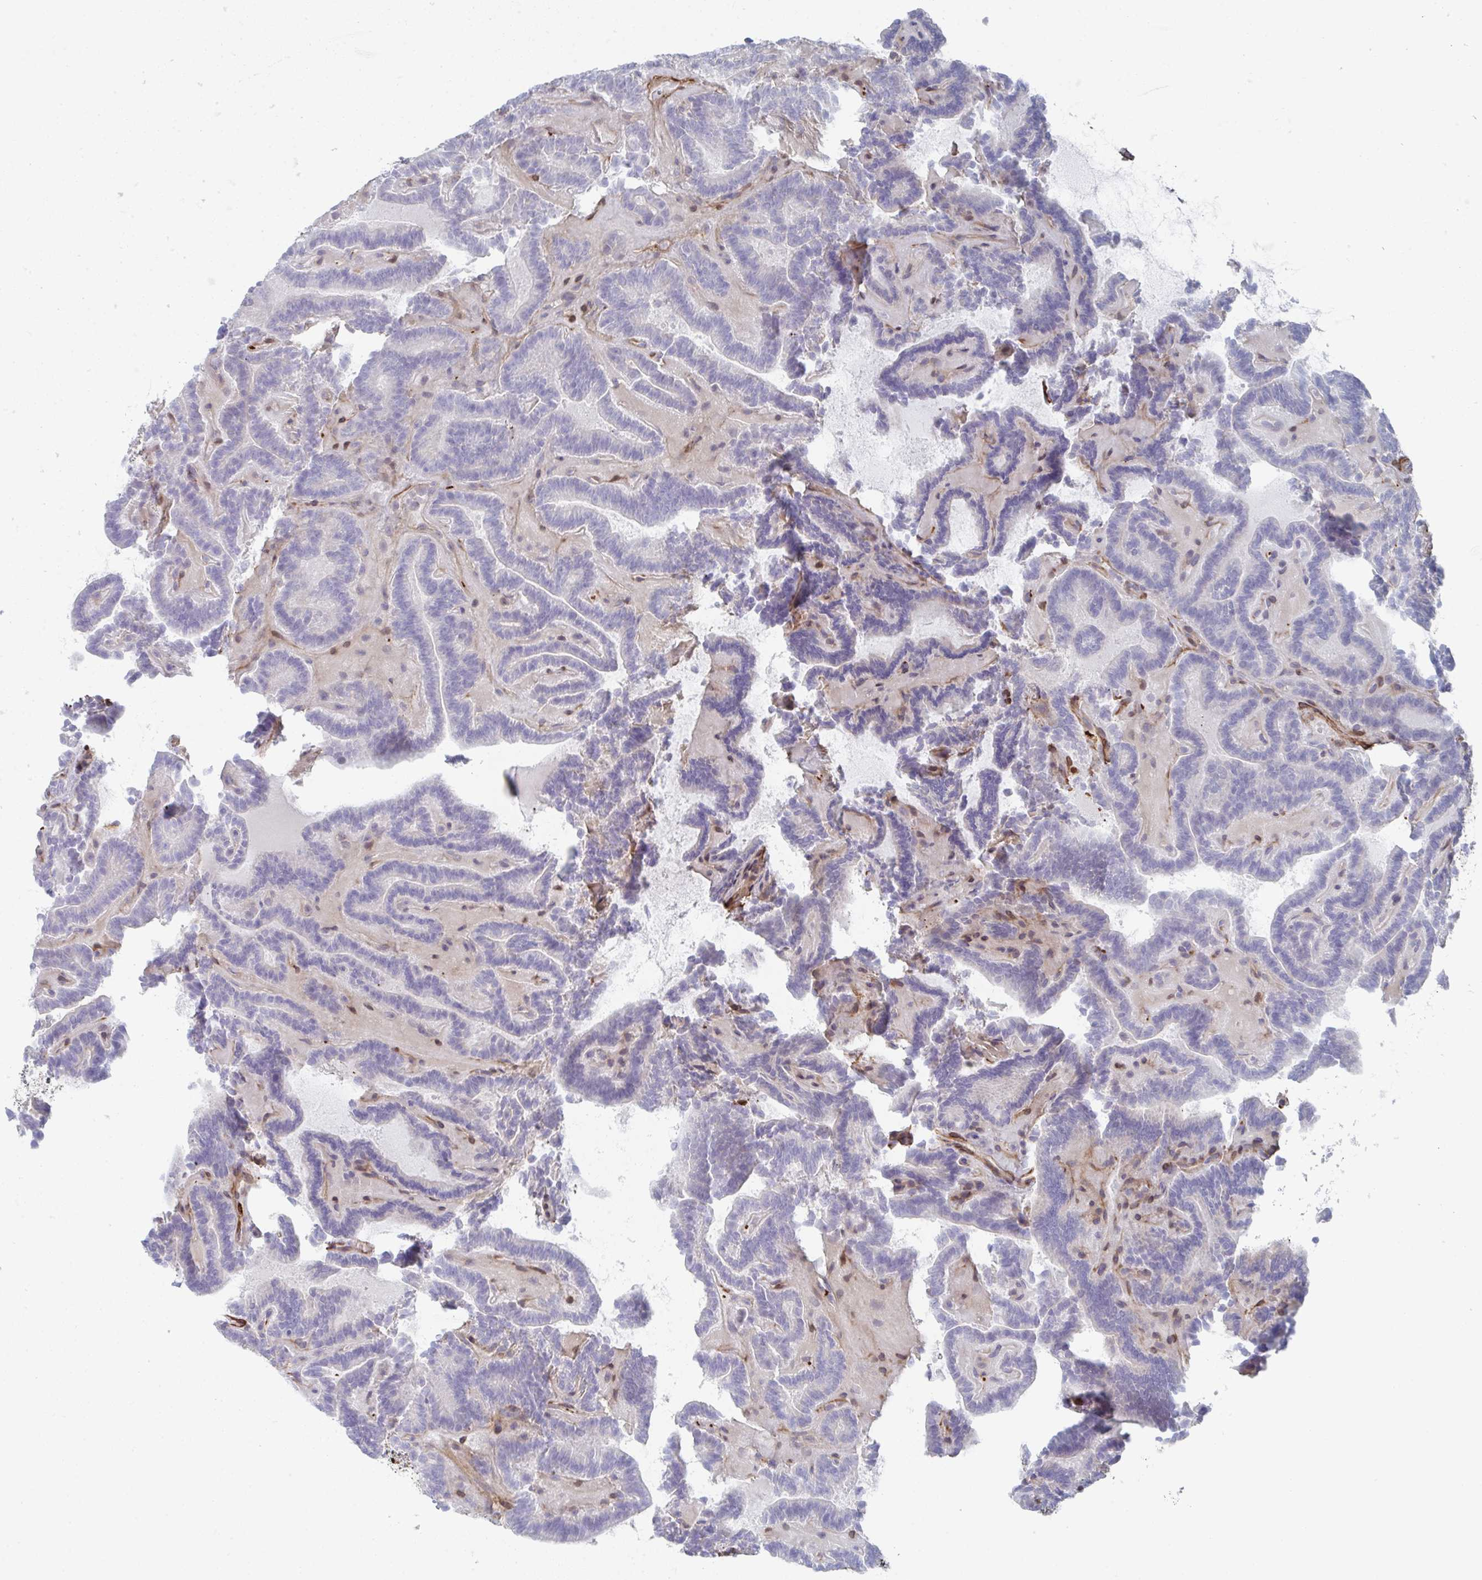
{"staining": {"intensity": "negative", "quantity": "none", "location": "none"}, "tissue": "thyroid cancer", "cell_type": "Tumor cells", "image_type": "cancer", "snomed": [{"axis": "morphology", "description": "Papillary adenocarcinoma, NOS"}, {"axis": "topography", "description": "Thyroid gland"}], "caption": "IHC of human thyroid papillary adenocarcinoma reveals no positivity in tumor cells.", "gene": "NEURL4", "patient": {"sex": "female", "age": 21}}